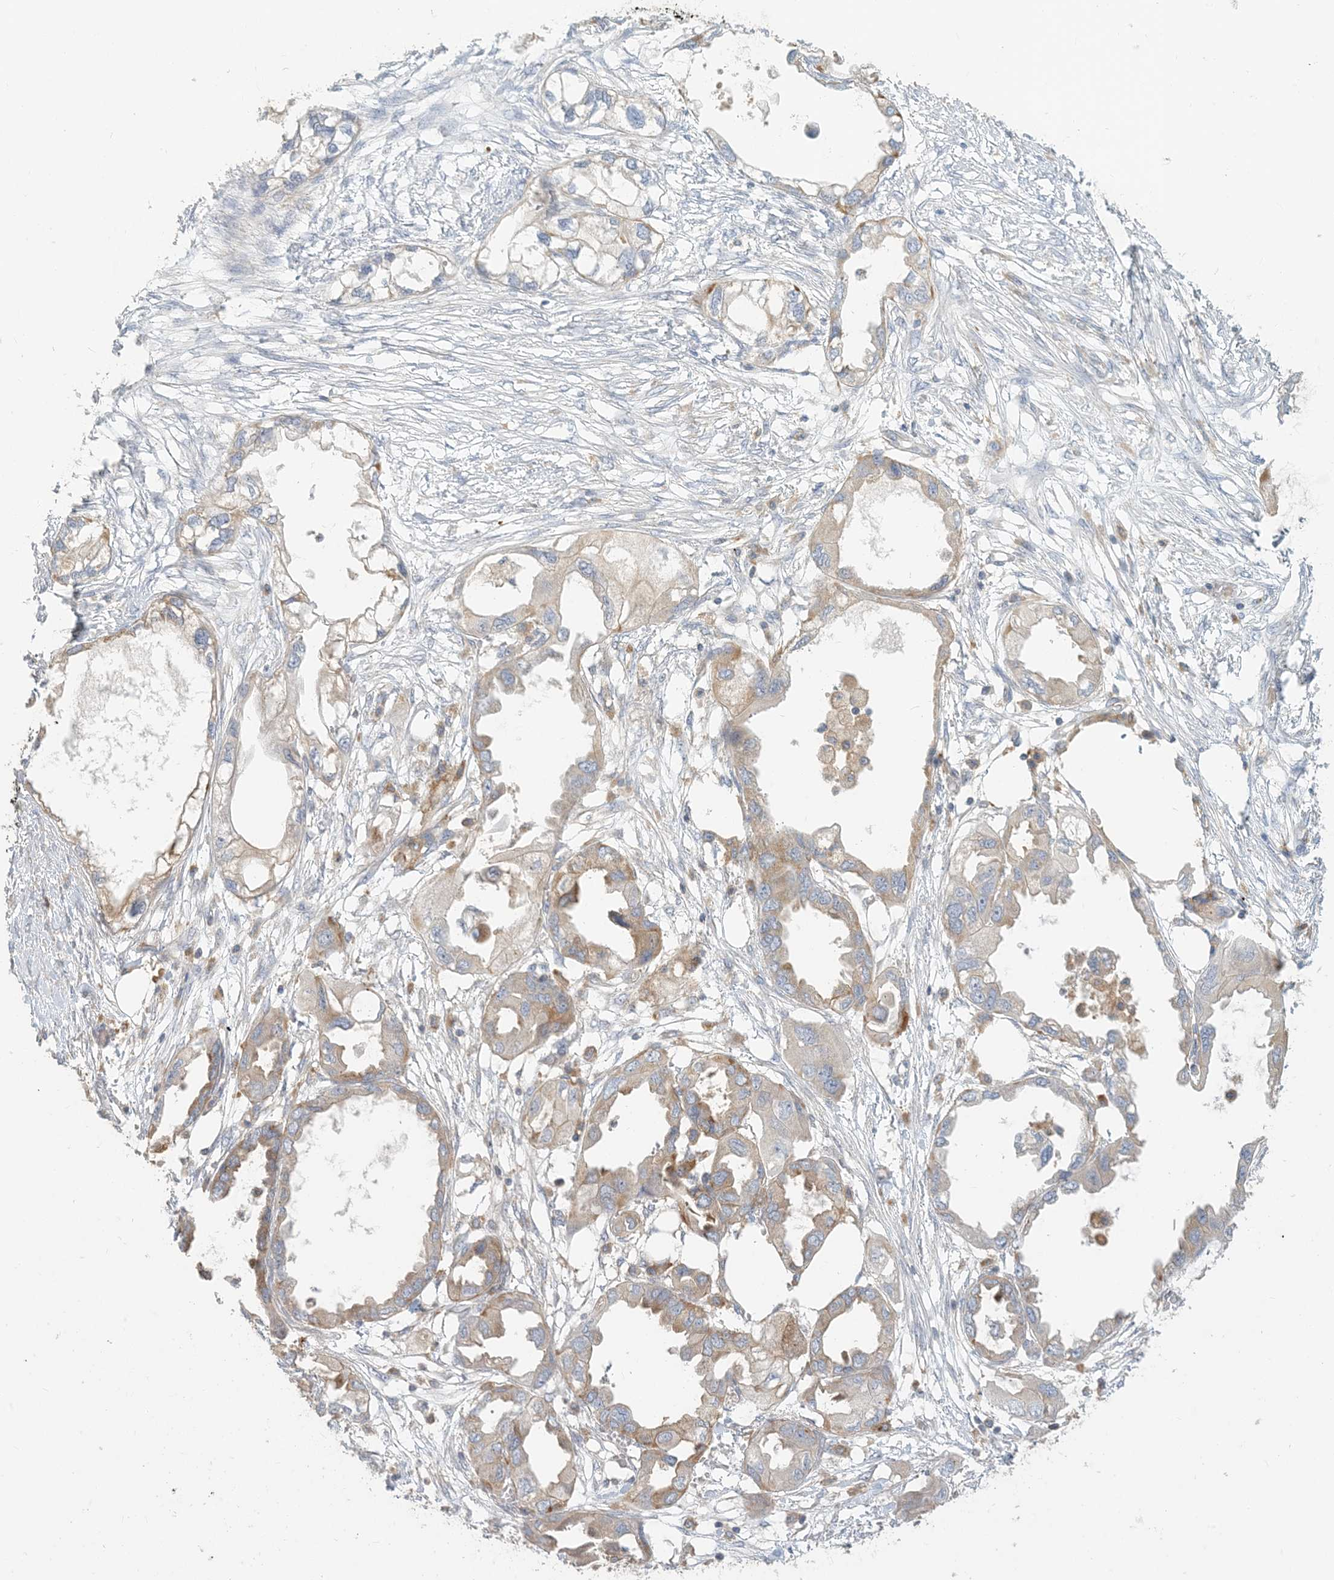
{"staining": {"intensity": "weak", "quantity": "25%-75%", "location": "cytoplasmic/membranous"}, "tissue": "endometrial cancer", "cell_type": "Tumor cells", "image_type": "cancer", "snomed": [{"axis": "morphology", "description": "Adenocarcinoma, NOS"}, {"axis": "morphology", "description": "Adenocarcinoma, metastatic, NOS"}, {"axis": "topography", "description": "Adipose tissue"}, {"axis": "topography", "description": "Endometrium"}], "caption": "There is low levels of weak cytoplasmic/membranous positivity in tumor cells of endometrial cancer (metastatic adenocarcinoma), as demonstrated by immunohistochemical staining (brown color).", "gene": "SPPL2A", "patient": {"sex": "female", "age": 67}}